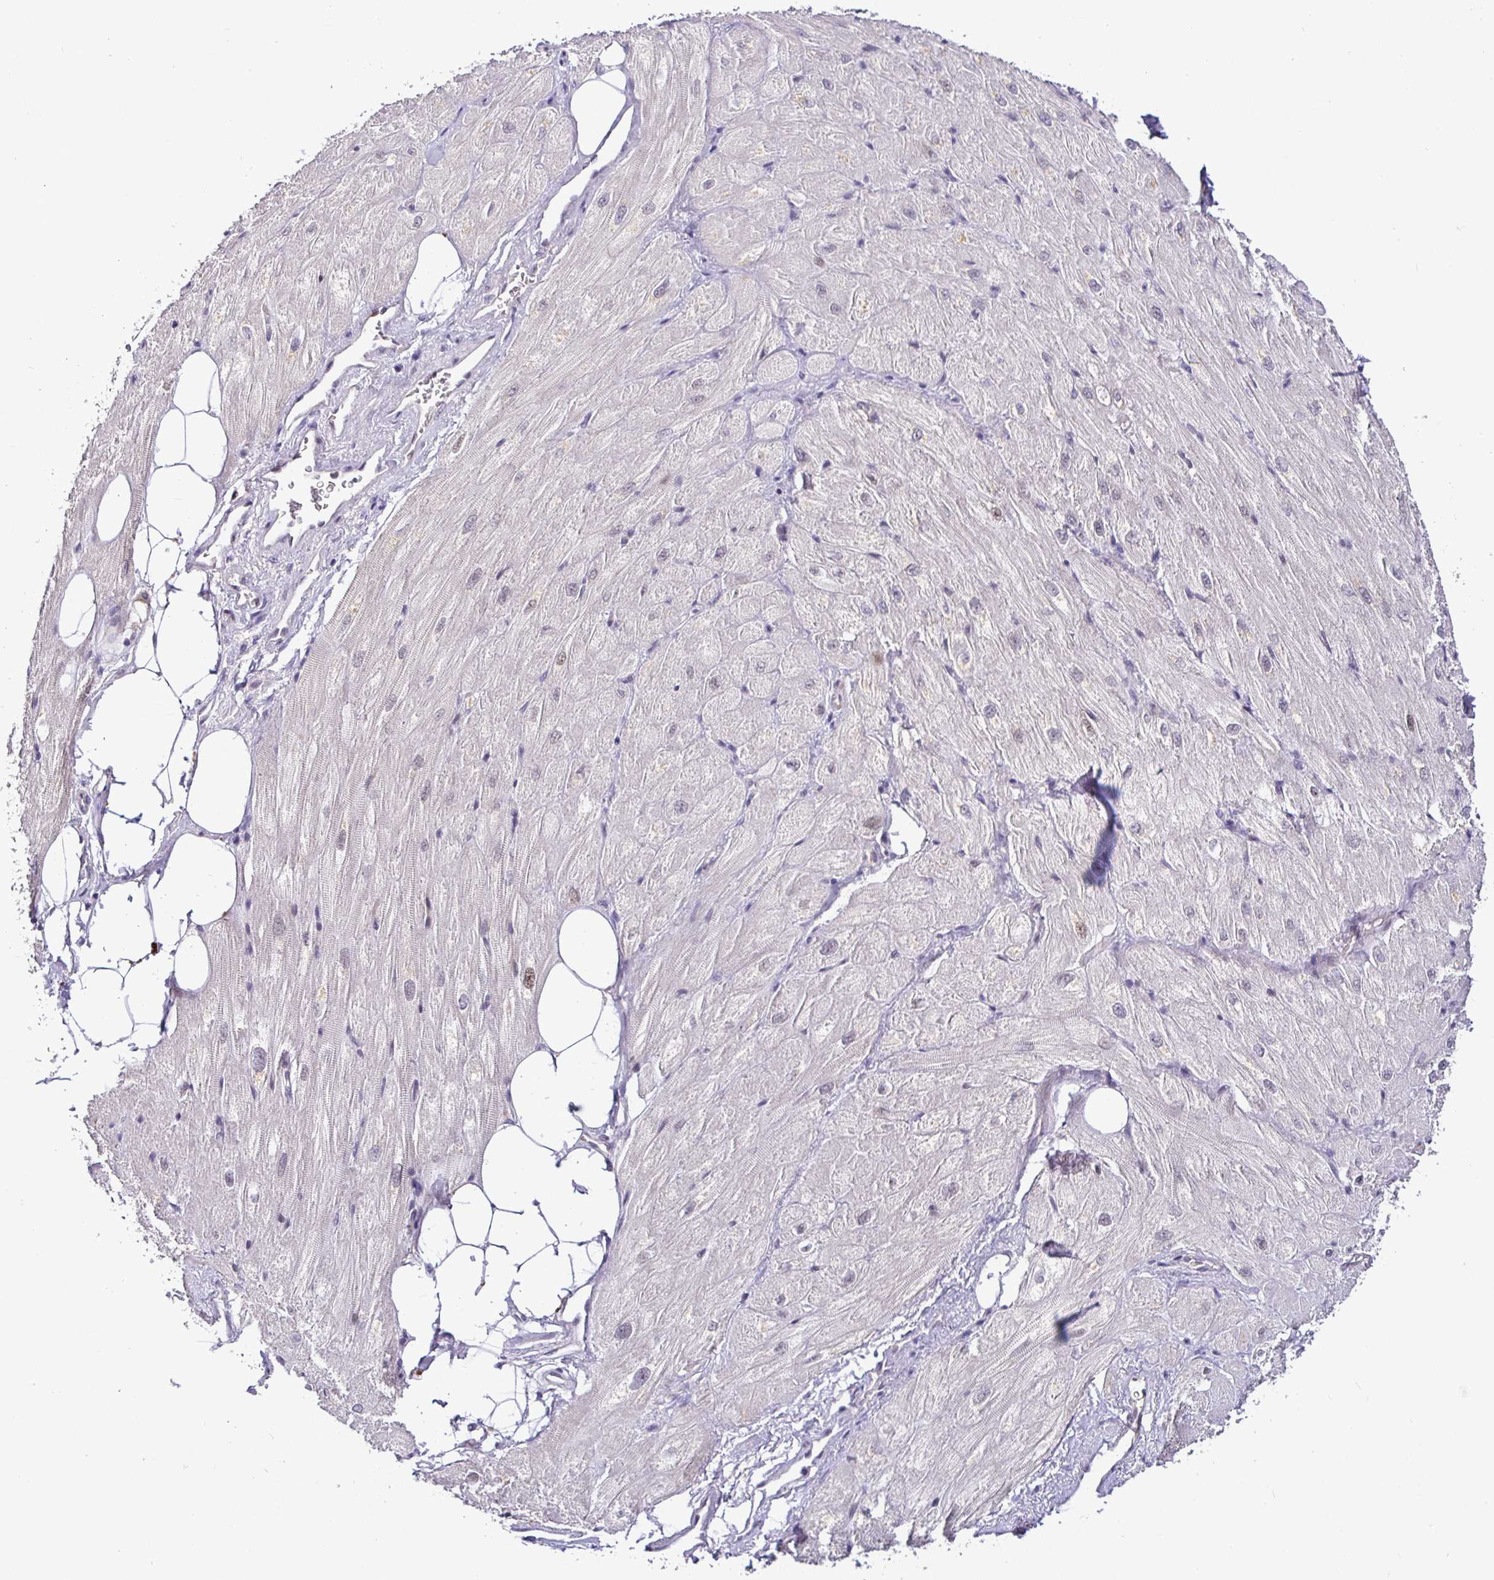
{"staining": {"intensity": "moderate", "quantity": "25%-75%", "location": "cytoplasmic/membranous"}, "tissue": "heart muscle", "cell_type": "Cardiomyocytes", "image_type": "normal", "snomed": [{"axis": "morphology", "description": "Normal tissue, NOS"}, {"axis": "topography", "description": "Heart"}], "caption": "Approximately 25%-75% of cardiomyocytes in unremarkable heart muscle display moderate cytoplasmic/membranous protein staining as visualized by brown immunohistochemical staining.", "gene": "NUP188", "patient": {"sex": "male", "age": 62}}